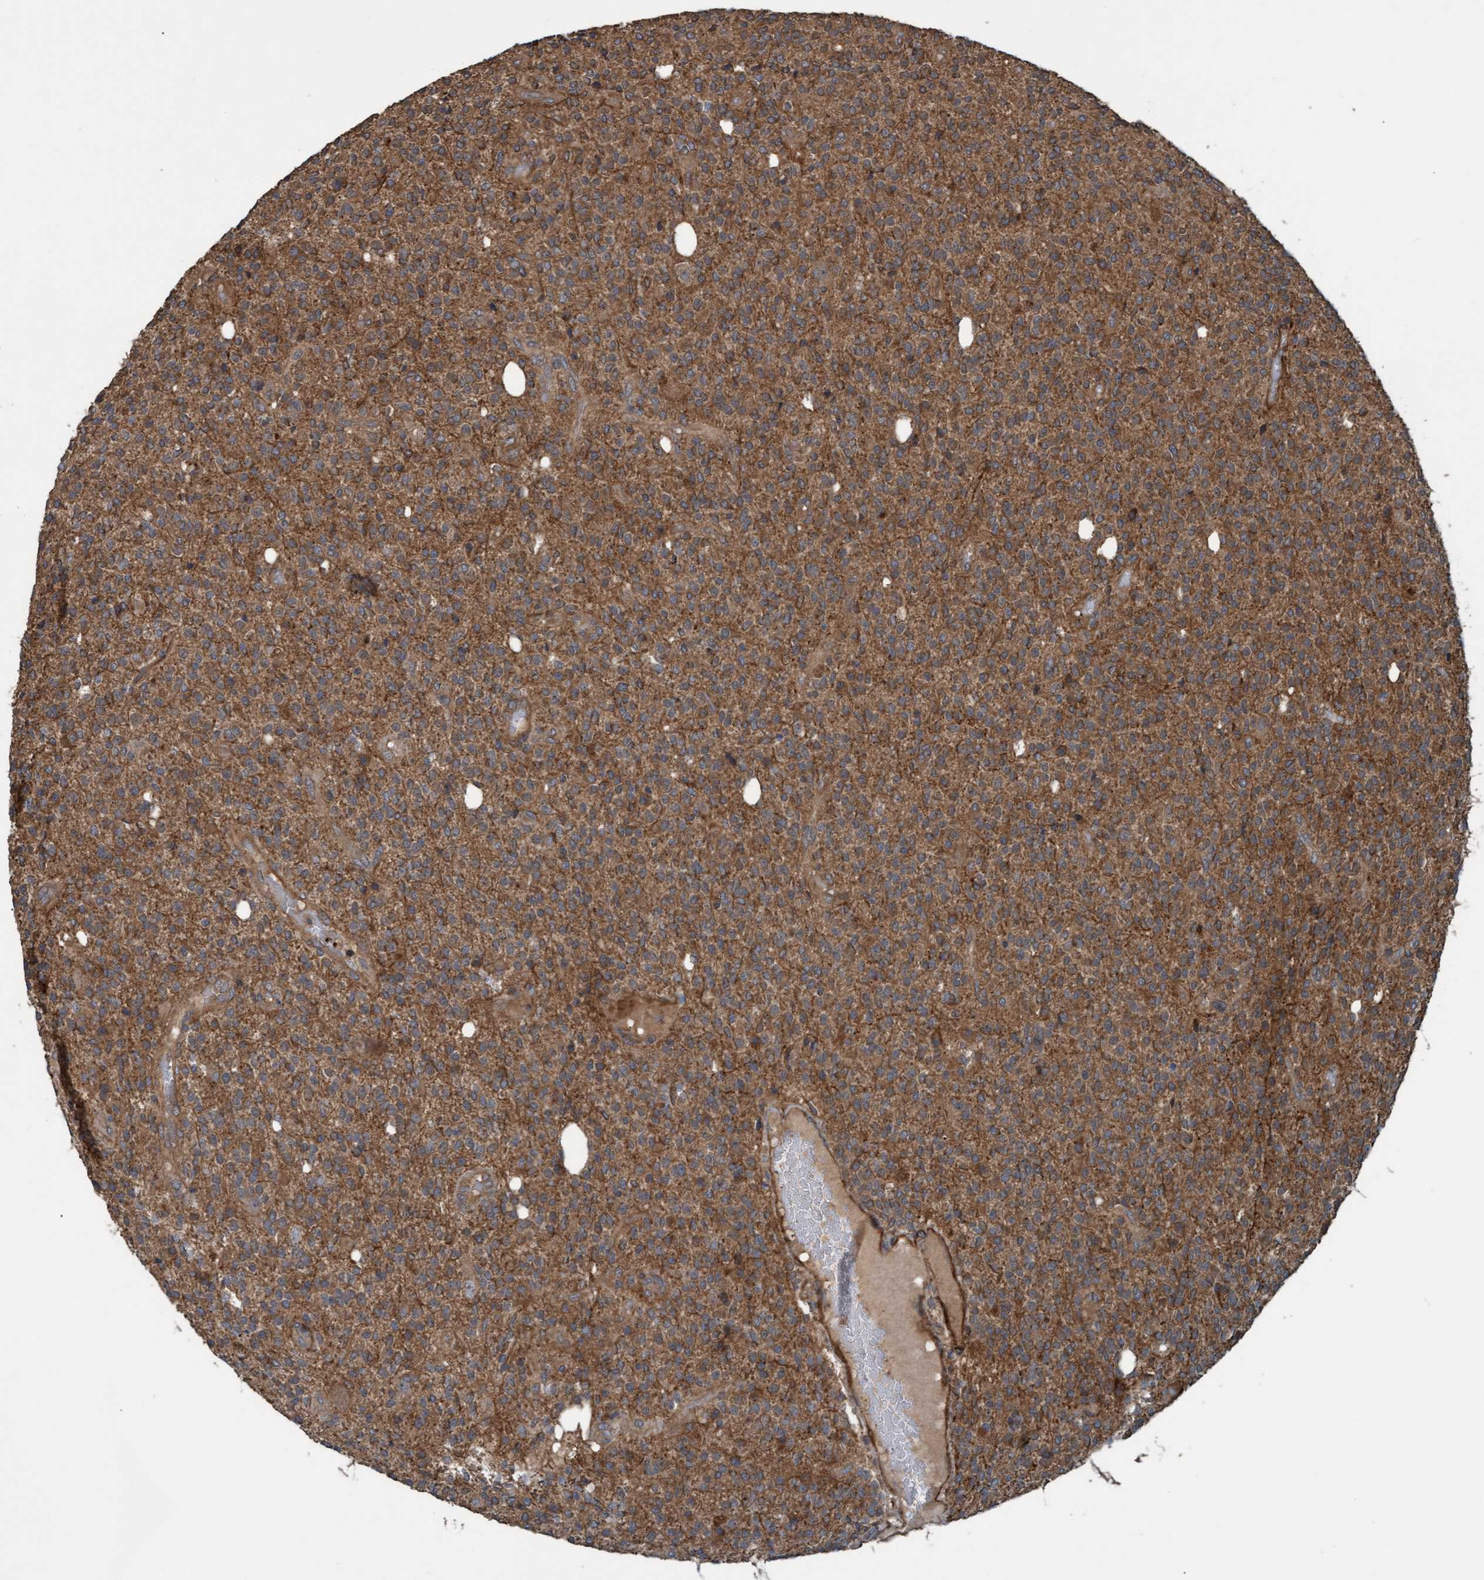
{"staining": {"intensity": "moderate", "quantity": ">75%", "location": "cytoplasmic/membranous"}, "tissue": "glioma", "cell_type": "Tumor cells", "image_type": "cancer", "snomed": [{"axis": "morphology", "description": "Glioma, malignant, High grade"}, {"axis": "topography", "description": "Brain"}], "caption": "DAB immunohistochemical staining of malignant high-grade glioma exhibits moderate cytoplasmic/membranous protein positivity in about >75% of tumor cells.", "gene": "GGT6", "patient": {"sex": "male", "age": 34}}